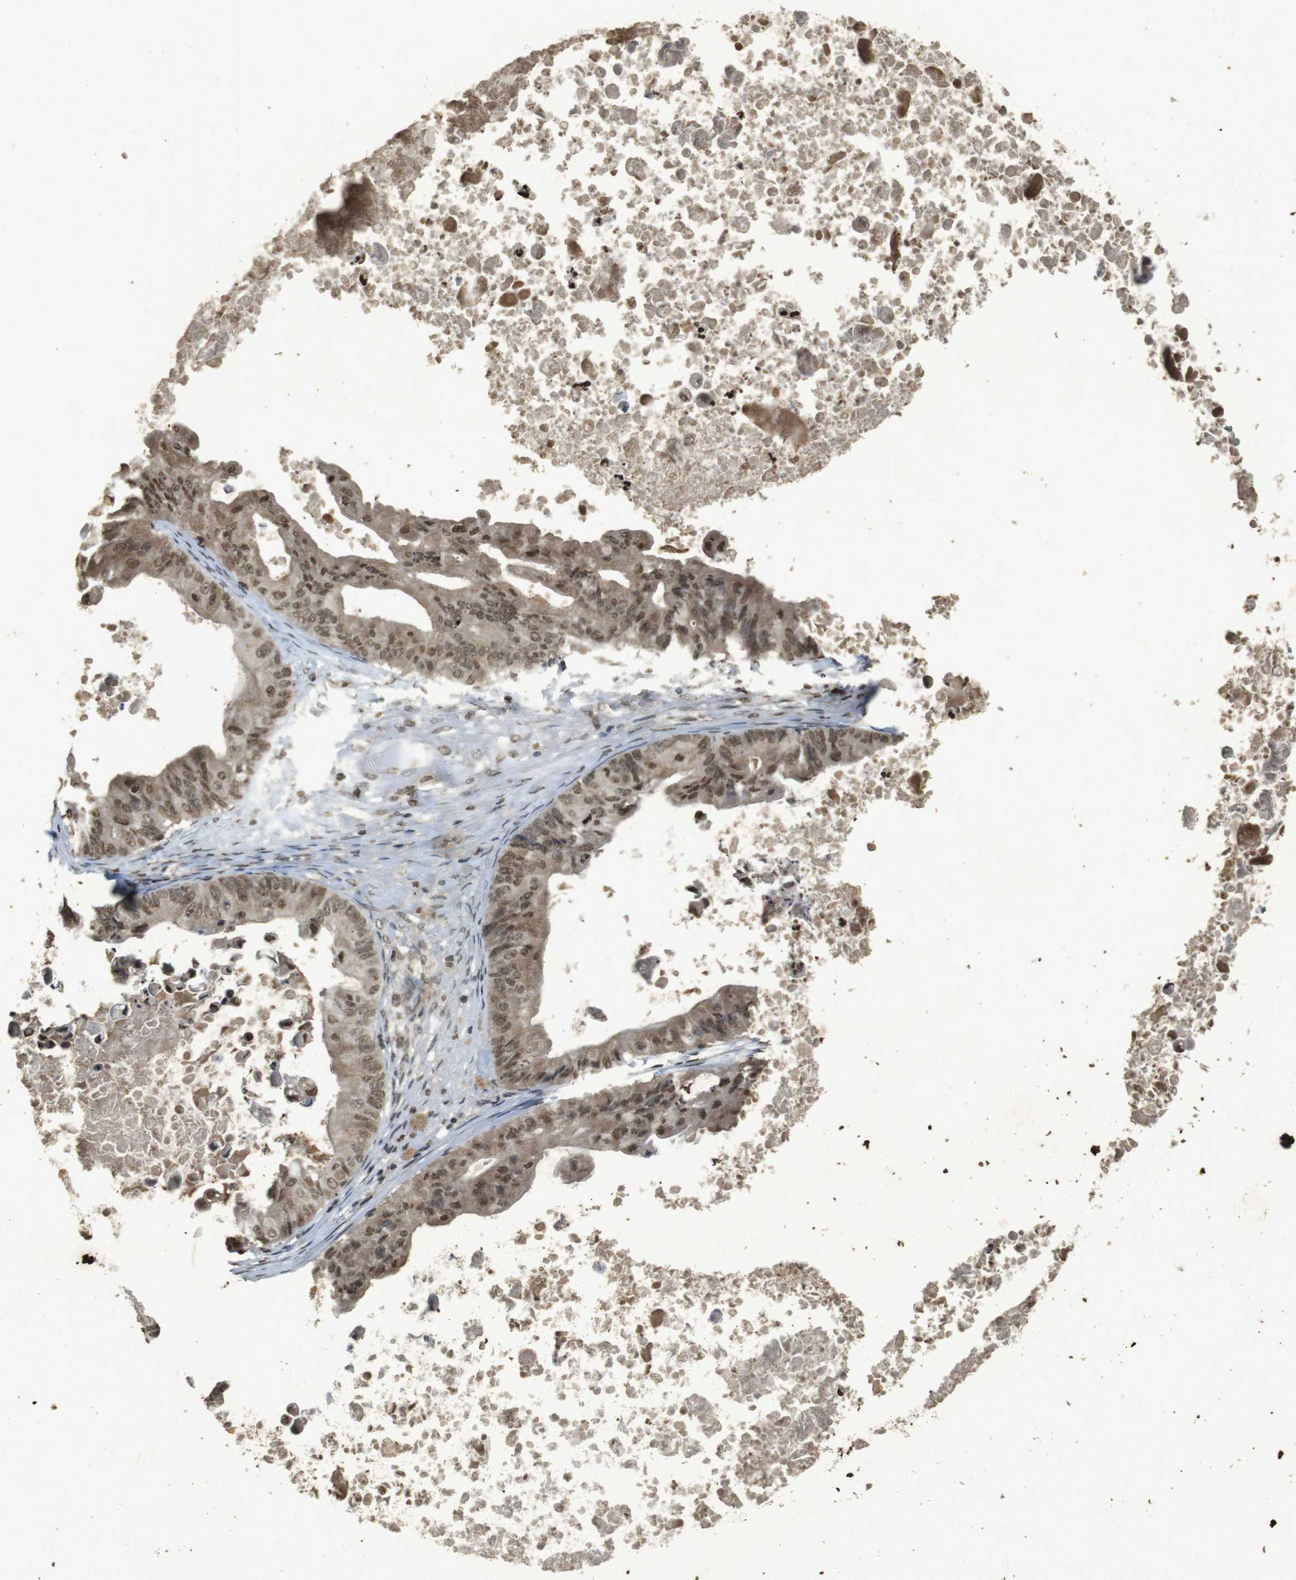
{"staining": {"intensity": "moderate", "quantity": ">75%", "location": "cytoplasmic/membranous,nuclear"}, "tissue": "ovarian cancer", "cell_type": "Tumor cells", "image_type": "cancer", "snomed": [{"axis": "morphology", "description": "Cystadenocarcinoma, mucinous, NOS"}, {"axis": "topography", "description": "Ovary"}], "caption": "The photomicrograph exhibits immunohistochemical staining of mucinous cystadenocarcinoma (ovarian). There is moderate cytoplasmic/membranous and nuclear expression is seen in approximately >75% of tumor cells.", "gene": "ORC4", "patient": {"sex": "female", "age": 37}}